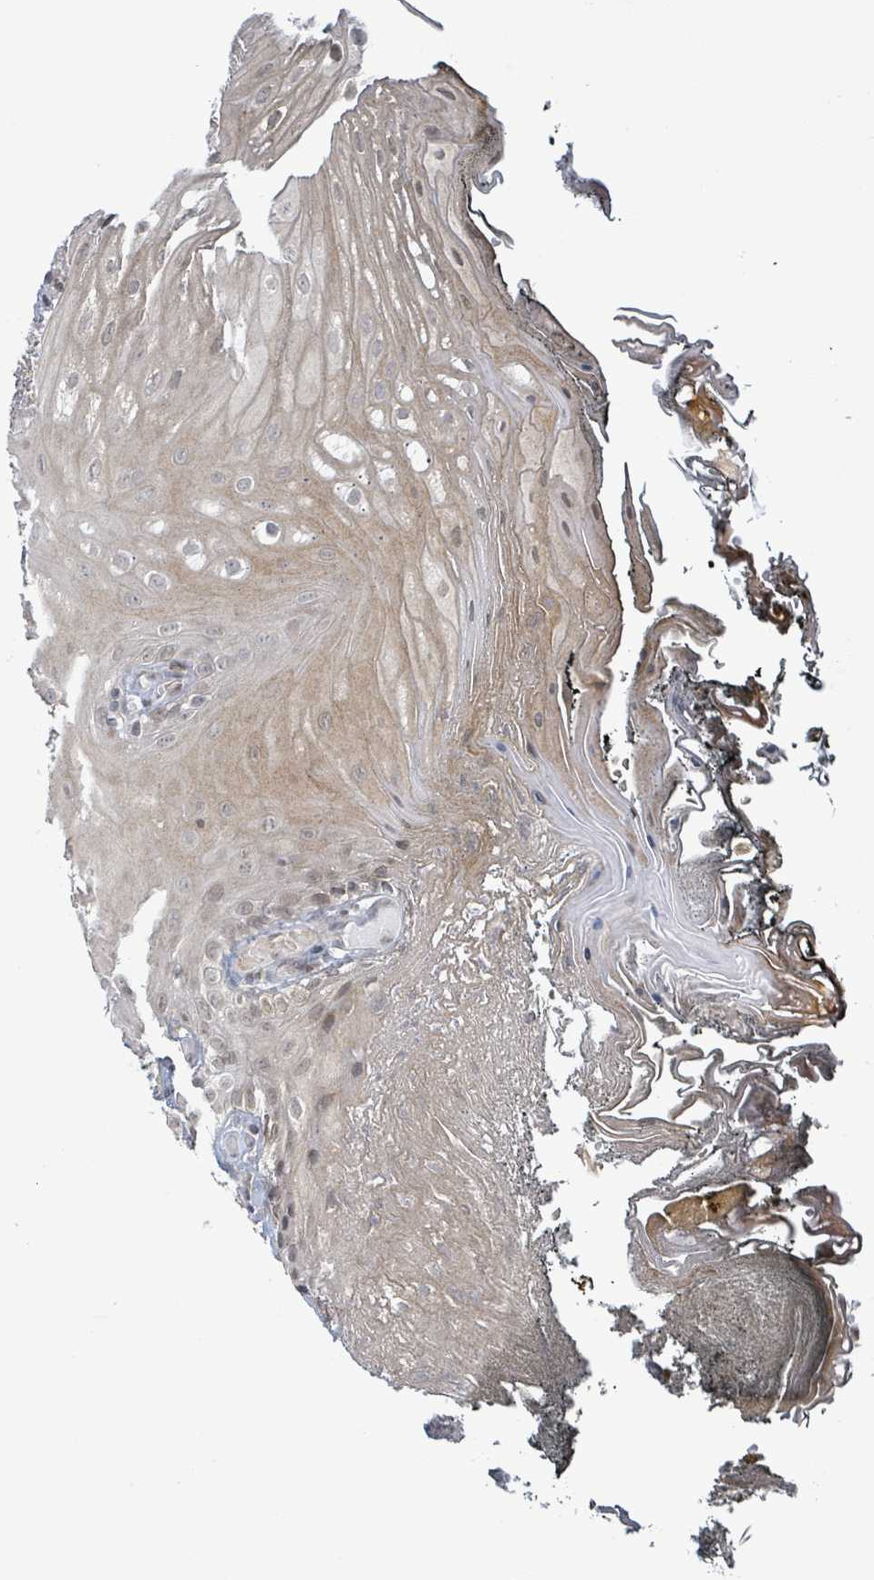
{"staining": {"intensity": "weak", "quantity": ">75%", "location": "cytoplasmic/membranous,nuclear"}, "tissue": "oral mucosa", "cell_type": "Squamous epithelial cells", "image_type": "normal", "snomed": [{"axis": "morphology", "description": "Normal tissue, NOS"}, {"axis": "morphology", "description": "Squamous cell carcinoma, NOS"}, {"axis": "topography", "description": "Oral tissue"}, {"axis": "topography", "description": "Head-Neck"}], "caption": "Oral mucosa stained with immunohistochemistry (IHC) shows weak cytoplasmic/membranous,nuclear expression in approximately >75% of squamous epithelial cells. The staining is performed using DAB (3,3'-diaminobenzidine) brown chromogen to label protein expression. The nuclei are counter-stained blue using hematoxylin.", "gene": "SBF2", "patient": {"sex": "female", "age": 81}}